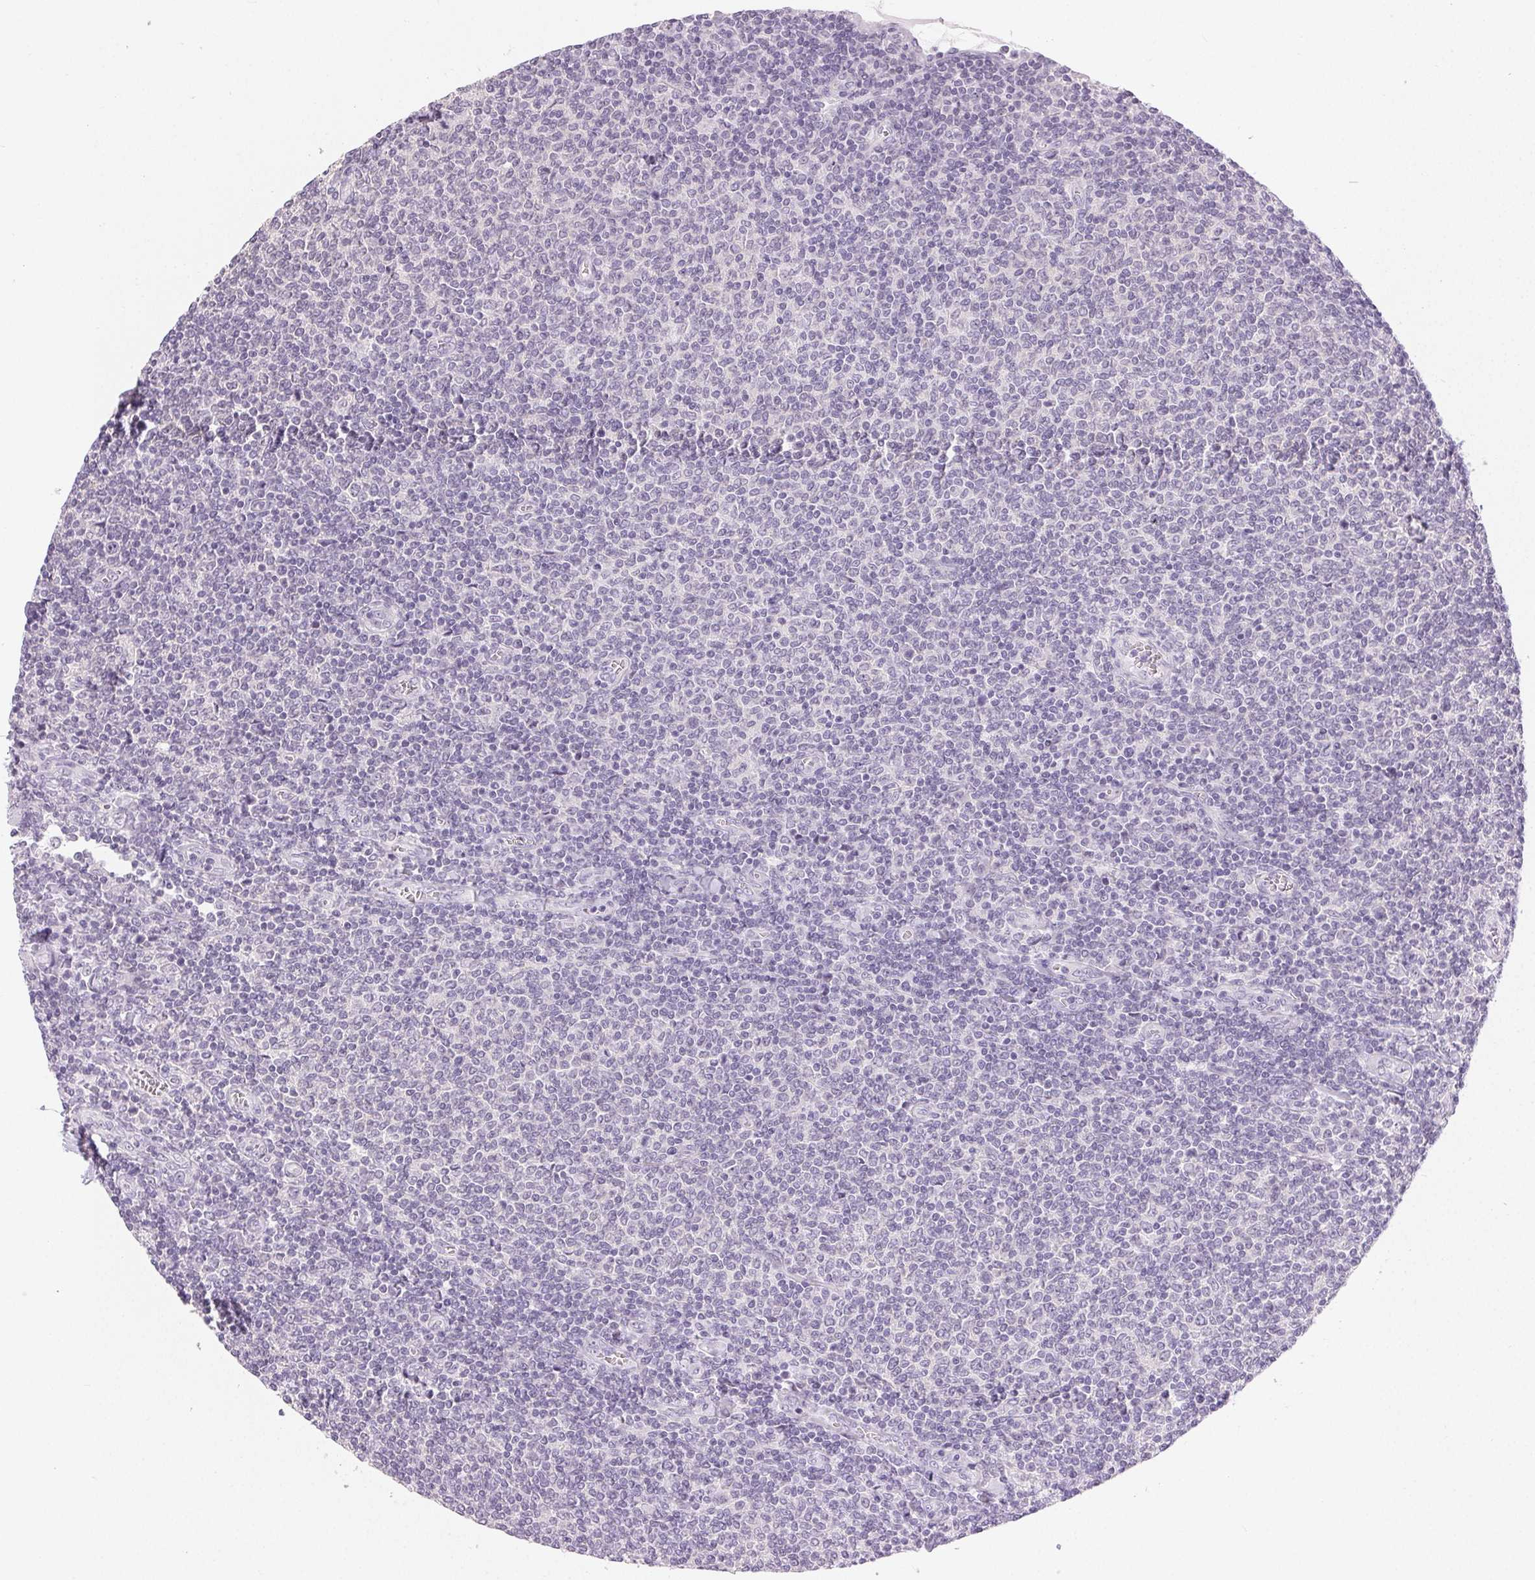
{"staining": {"intensity": "negative", "quantity": "none", "location": "none"}, "tissue": "lymphoma", "cell_type": "Tumor cells", "image_type": "cancer", "snomed": [{"axis": "morphology", "description": "Malignant lymphoma, non-Hodgkin's type, Low grade"}, {"axis": "topography", "description": "Lymph node"}], "caption": "Immunohistochemistry (IHC) of lymphoma exhibits no expression in tumor cells.", "gene": "SFTPD", "patient": {"sex": "male", "age": 52}}